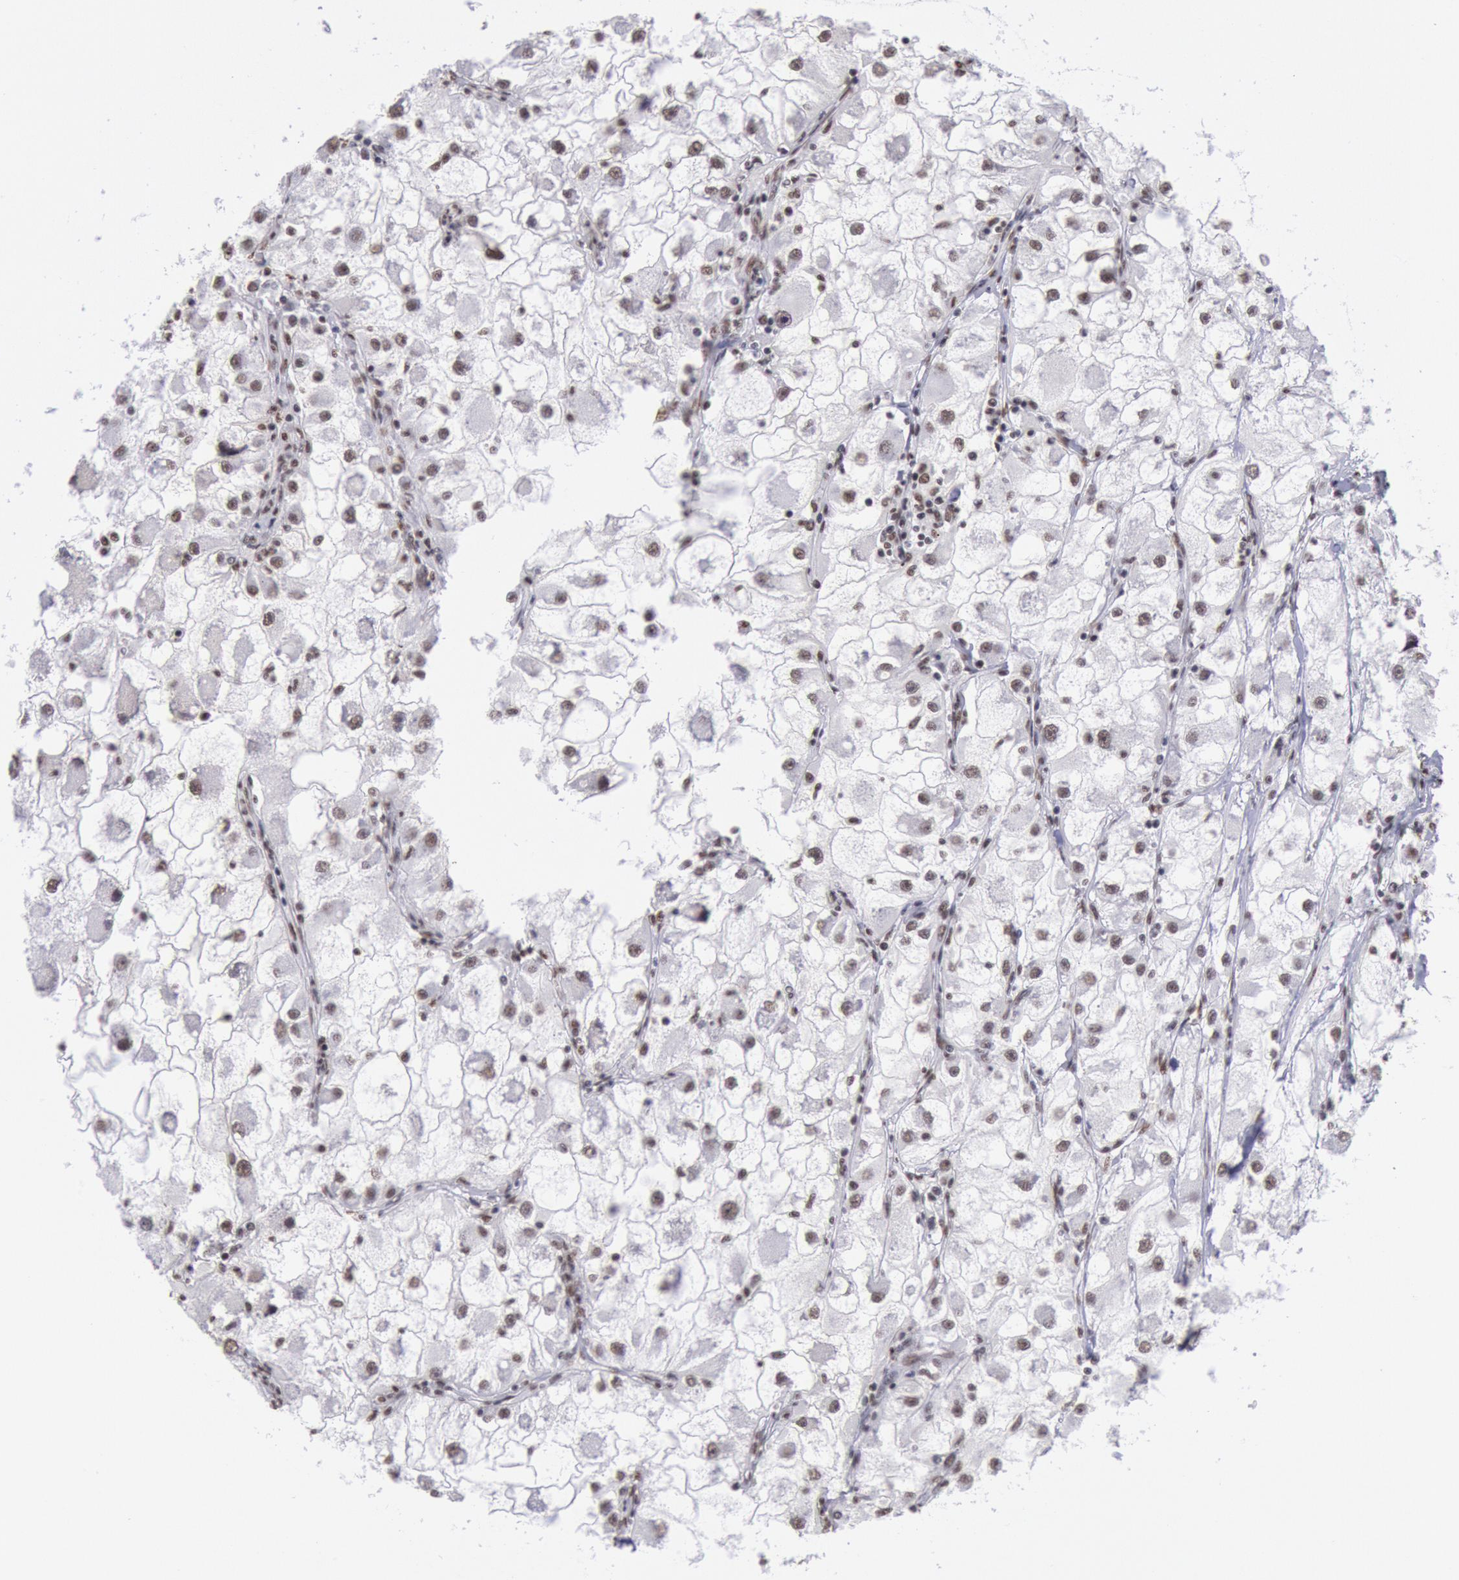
{"staining": {"intensity": "weak", "quantity": "25%-75%", "location": "nuclear"}, "tissue": "renal cancer", "cell_type": "Tumor cells", "image_type": "cancer", "snomed": [{"axis": "morphology", "description": "Adenocarcinoma, NOS"}, {"axis": "topography", "description": "Kidney"}], "caption": "Renal adenocarcinoma stained with a brown dye displays weak nuclear positive staining in about 25%-75% of tumor cells.", "gene": "SNRPD3", "patient": {"sex": "female", "age": 73}}